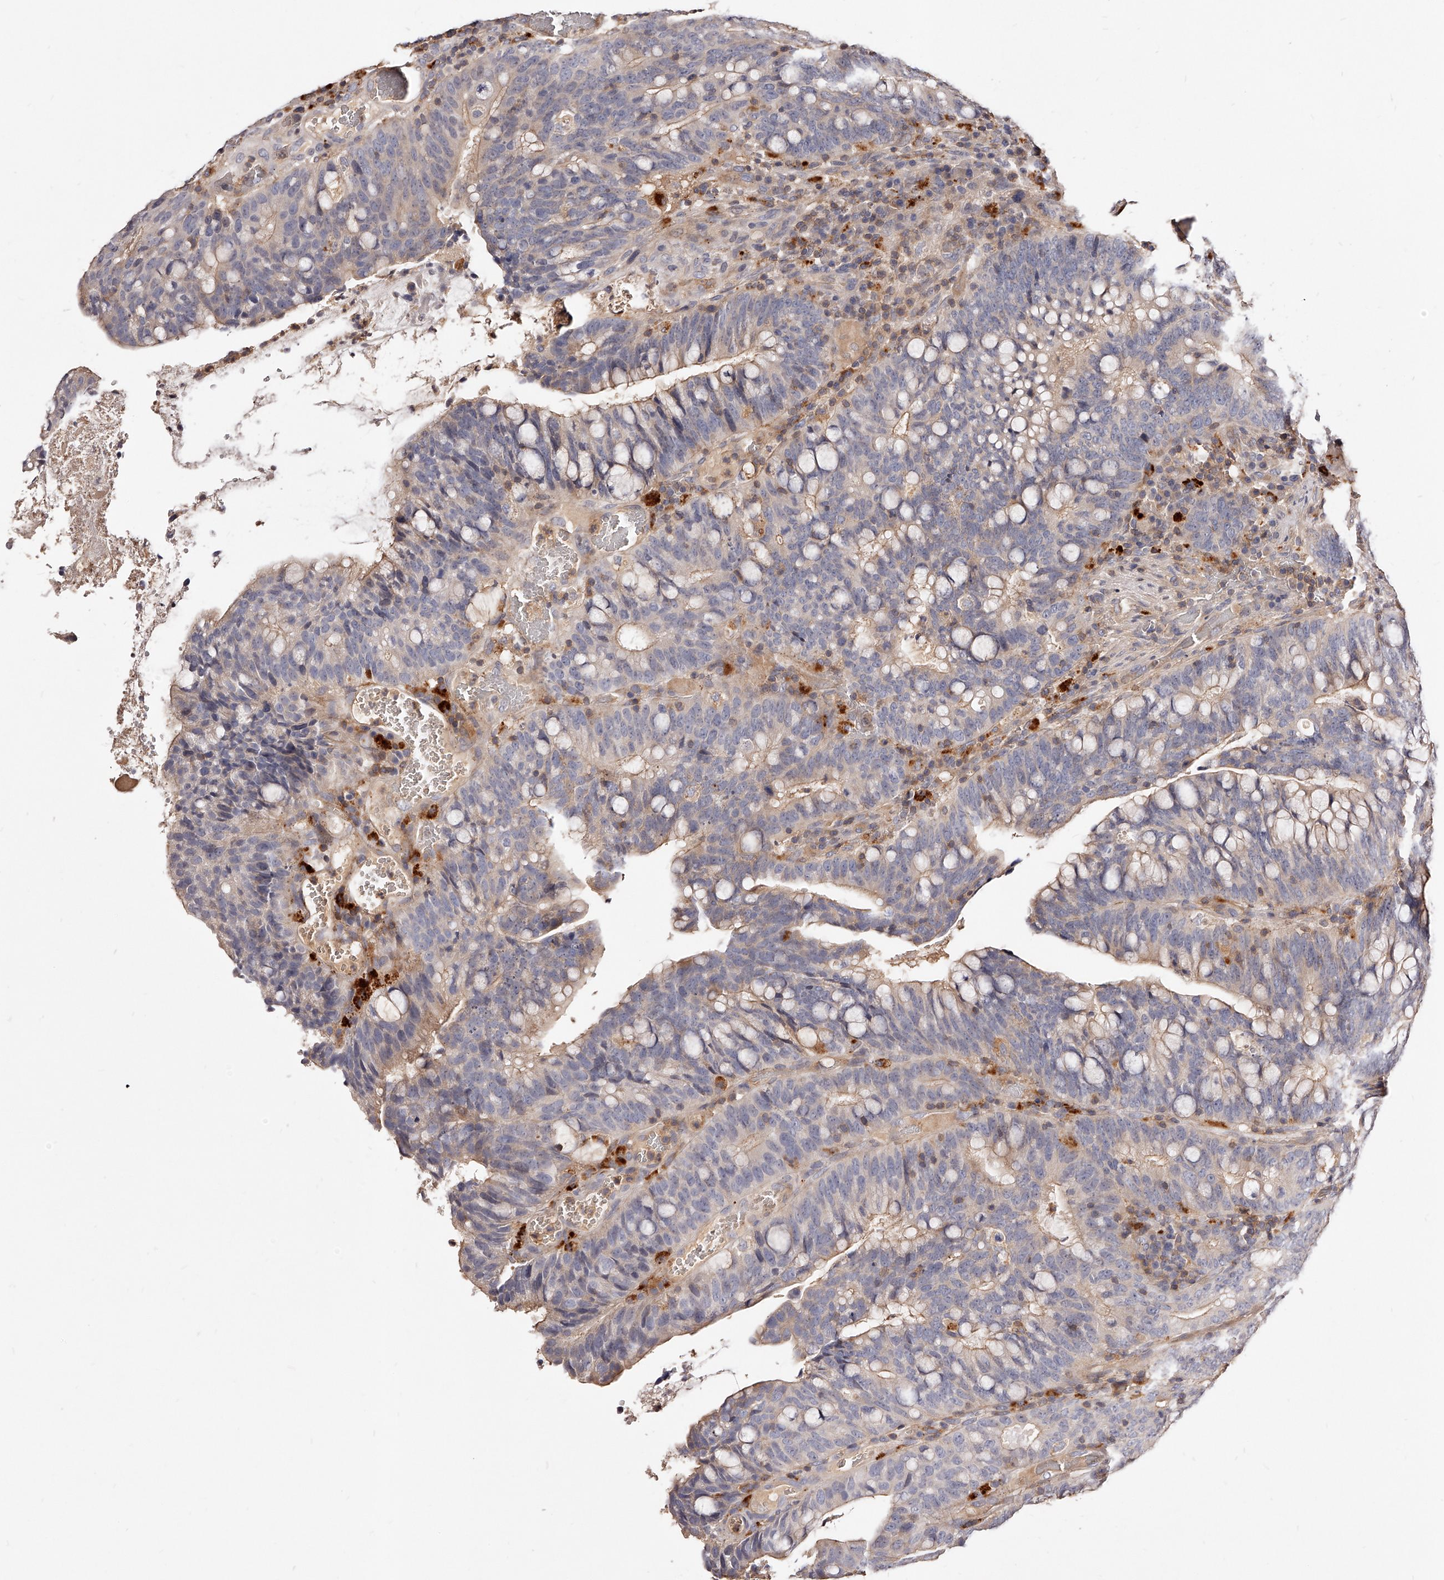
{"staining": {"intensity": "weak", "quantity": "<25%", "location": "cytoplasmic/membranous"}, "tissue": "colorectal cancer", "cell_type": "Tumor cells", "image_type": "cancer", "snomed": [{"axis": "morphology", "description": "Adenocarcinoma, NOS"}, {"axis": "topography", "description": "Colon"}], "caption": "A micrograph of human colorectal cancer is negative for staining in tumor cells.", "gene": "PHACTR1", "patient": {"sex": "female", "age": 66}}